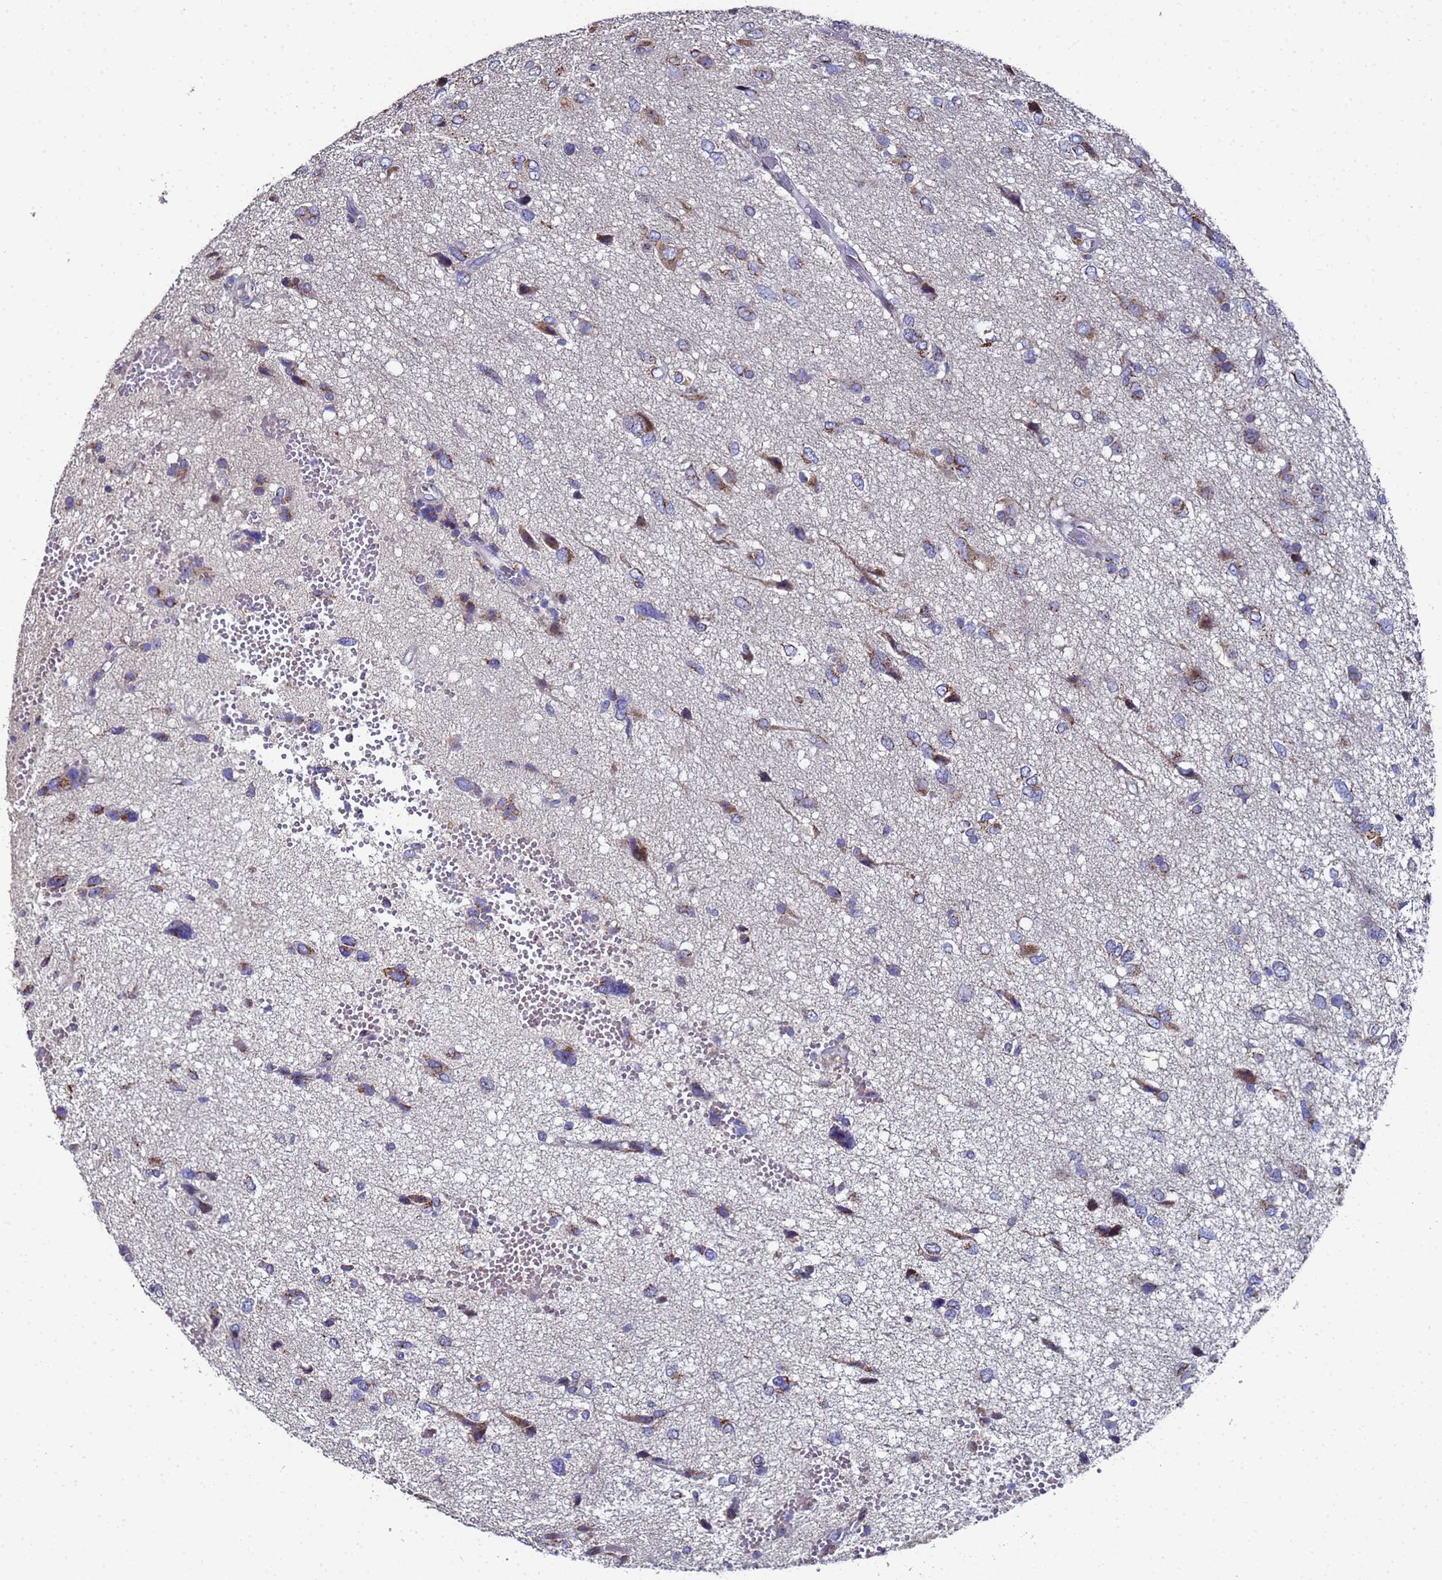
{"staining": {"intensity": "moderate", "quantity": "<25%", "location": "cytoplasmic/membranous"}, "tissue": "glioma", "cell_type": "Tumor cells", "image_type": "cancer", "snomed": [{"axis": "morphology", "description": "Glioma, malignant, High grade"}, {"axis": "topography", "description": "Brain"}], "caption": "A micrograph showing moderate cytoplasmic/membranous positivity in approximately <25% of tumor cells in malignant high-grade glioma, as visualized by brown immunohistochemical staining.", "gene": "NSUN6", "patient": {"sex": "female", "age": 59}}